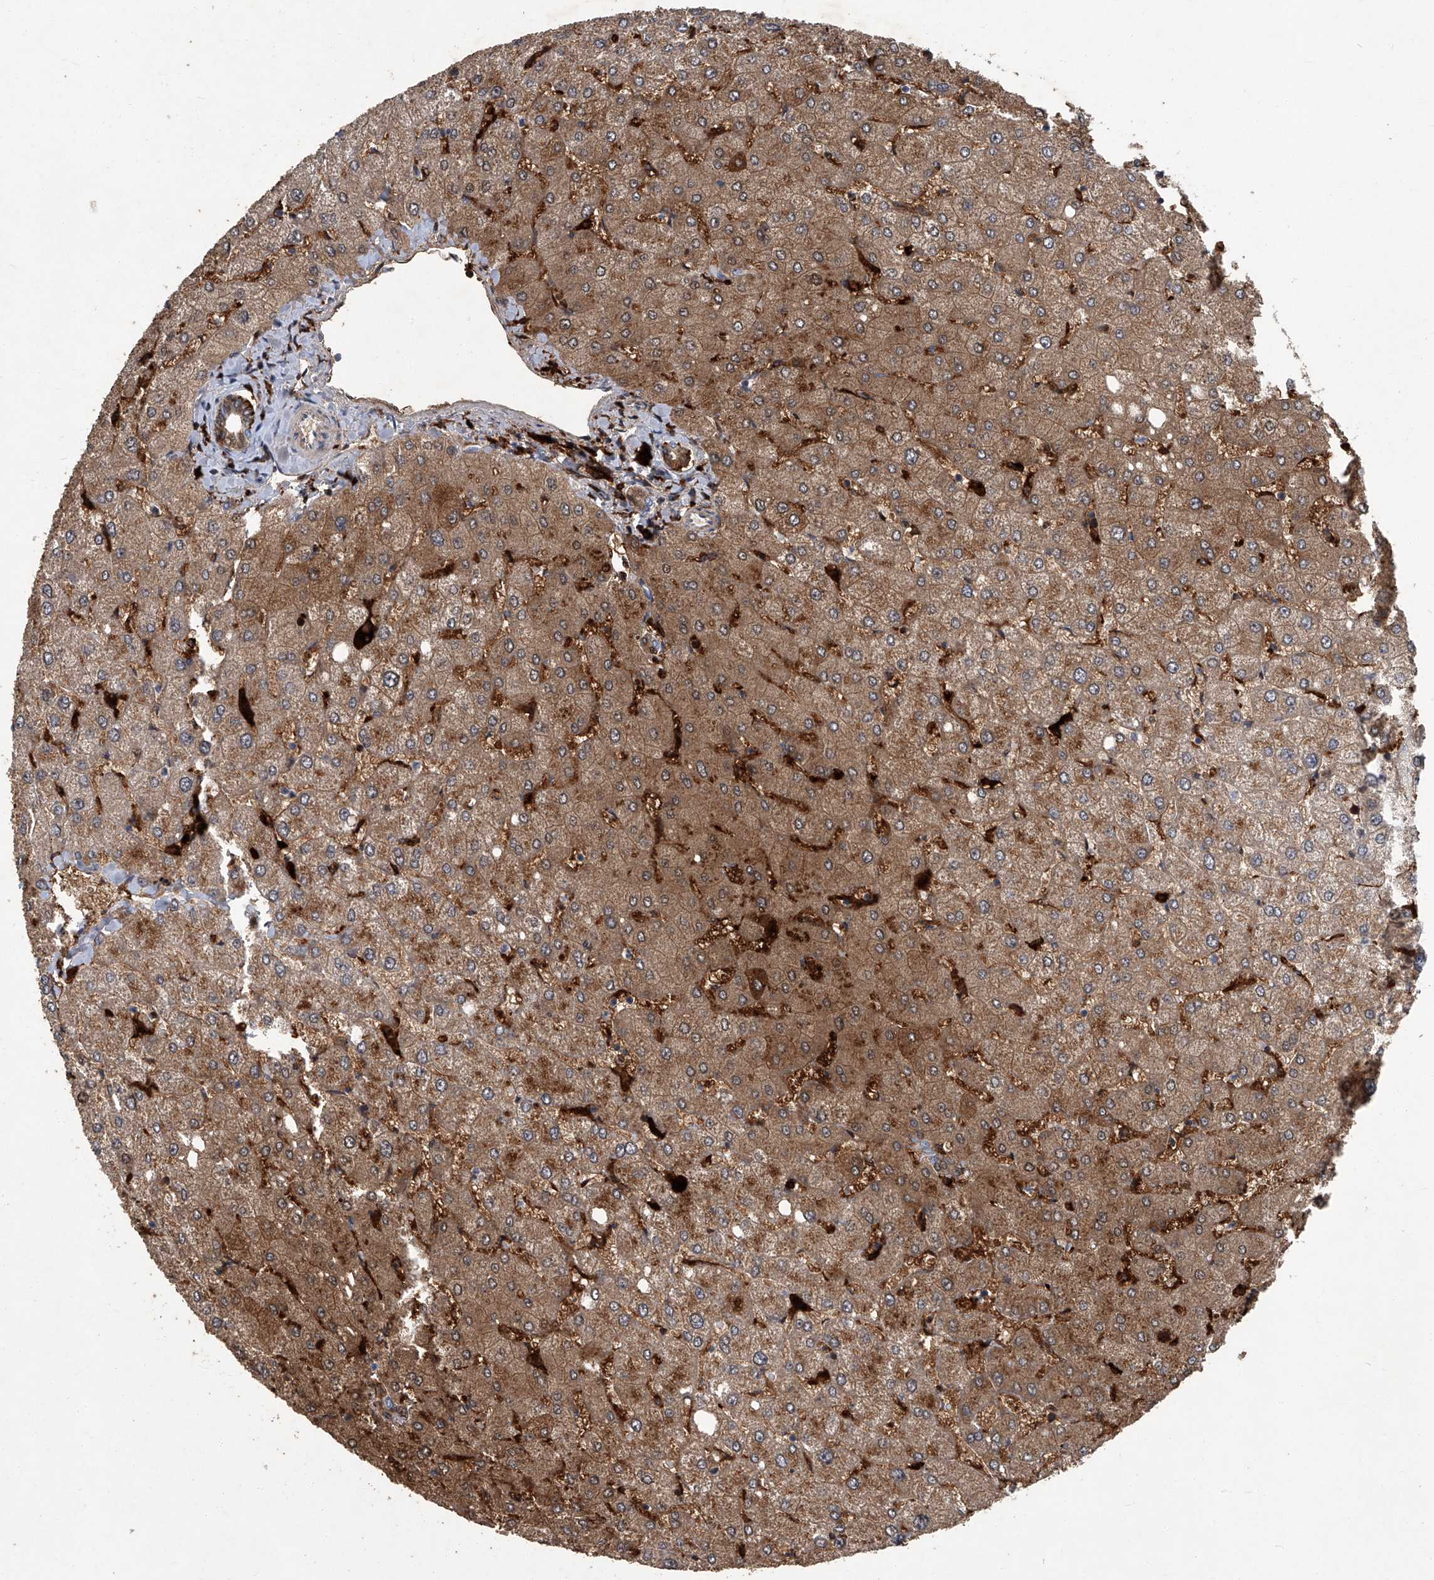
{"staining": {"intensity": "moderate", "quantity": ">75%", "location": "cytoplasmic/membranous"}, "tissue": "liver", "cell_type": "Cholangiocytes", "image_type": "normal", "snomed": [{"axis": "morphology", "description": "Normal tissue, NOS"}, {"axis": "topography", "description": "Liver"}], "caption": "Immunohistochemistry (DAB) staining of normal human liver reveals moderate cytoplasmic/membranous protein positivity in approximately >75% of cholangiocytes.", "gene": "FAM167A", "patient": {"sex": "female", "age": 54}}